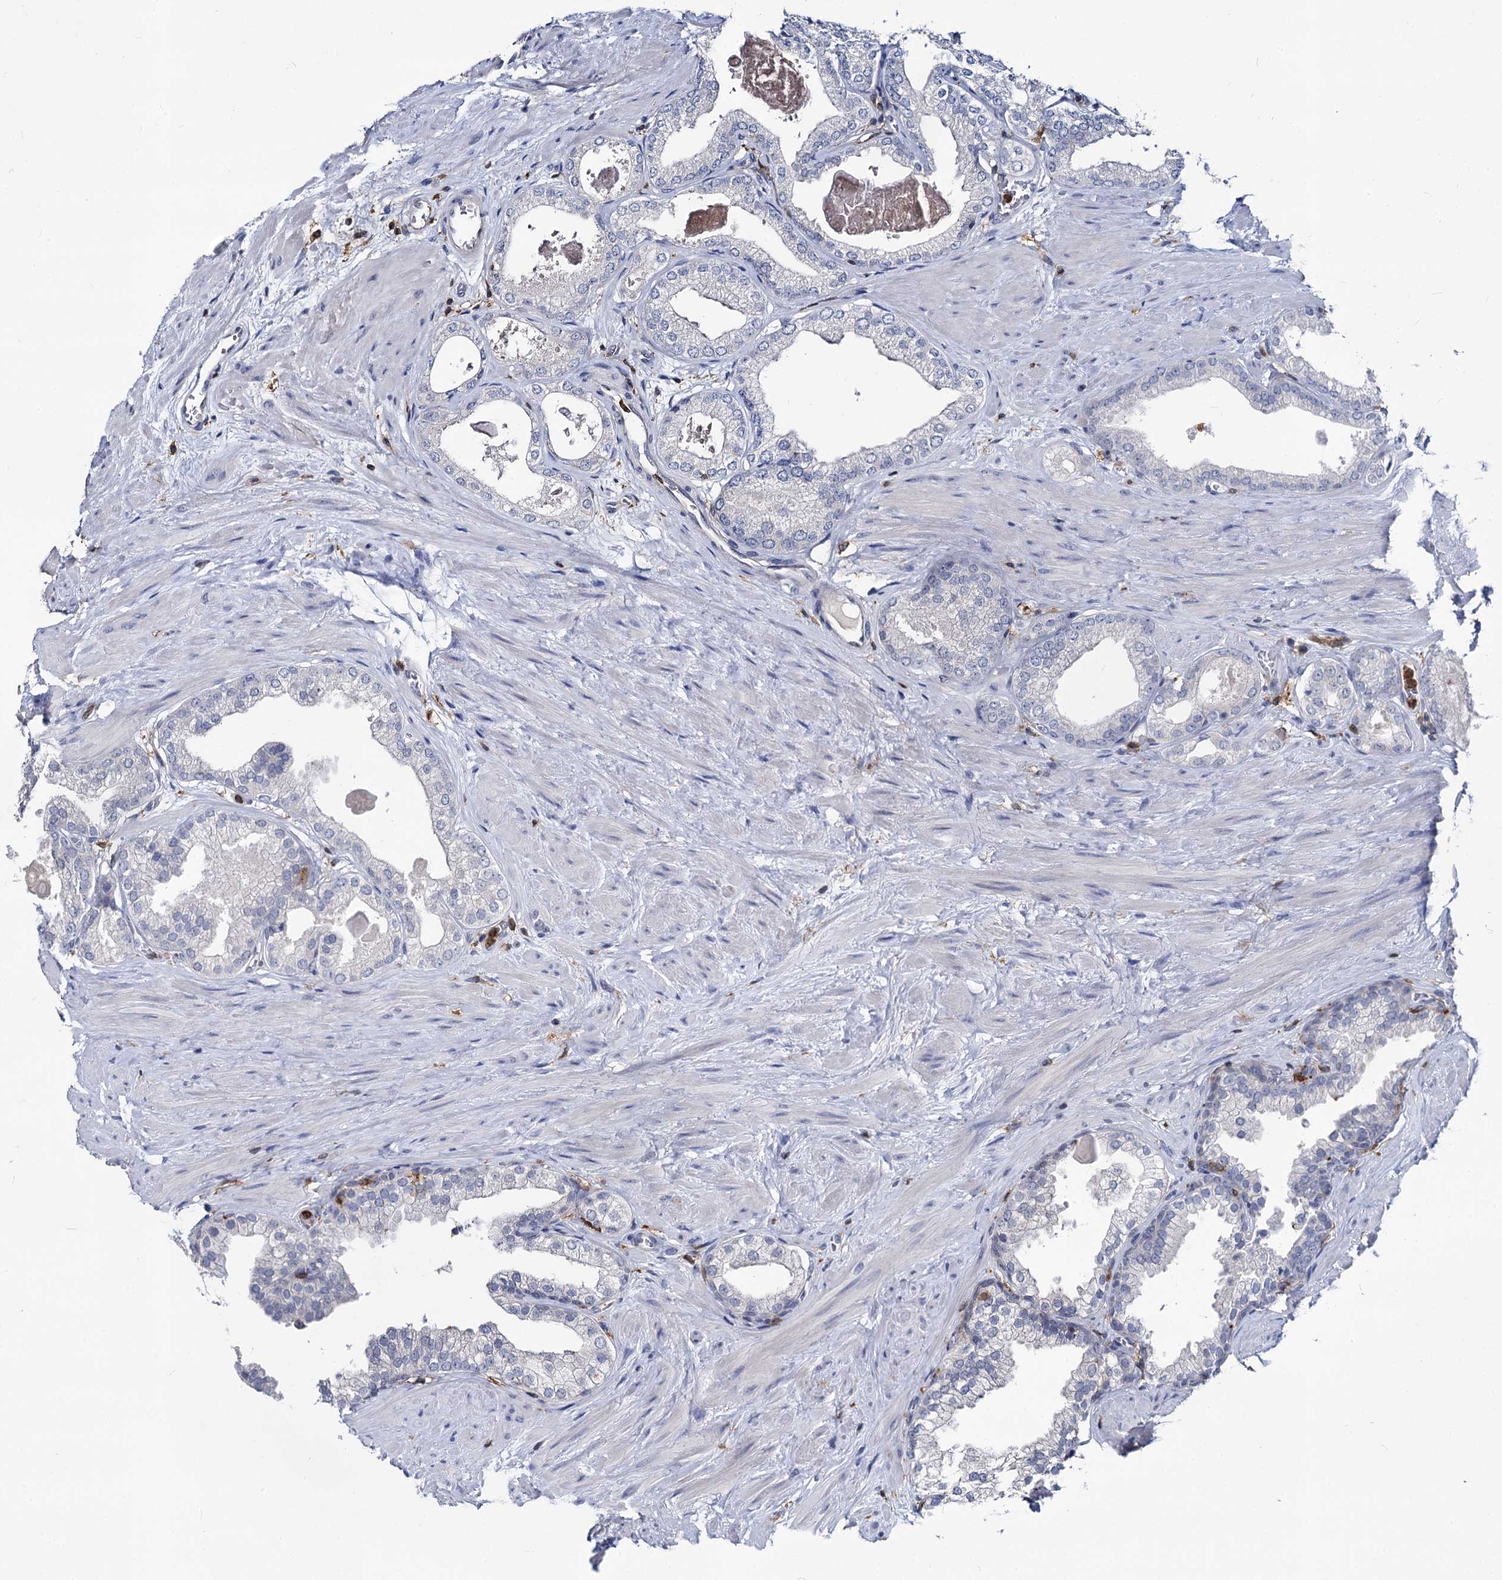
{"staining": {"intensity": "negative", "quantity": "none", "location": "none"}, "tissue": "prostate", "cell_type": "Glandular cells", "image_type": "normal", "snomed": [{"axis": "morphology", "description": "Normal tissue, NOS"}, {"axis": "topography", "description": "Prostate"}], "caption": "Immunohistochemistry (IHC) of normal prostate demonstrates no expression in glandular cells.", "gene": "RHOG", "patient": {"sex": "male", "age": 48}}